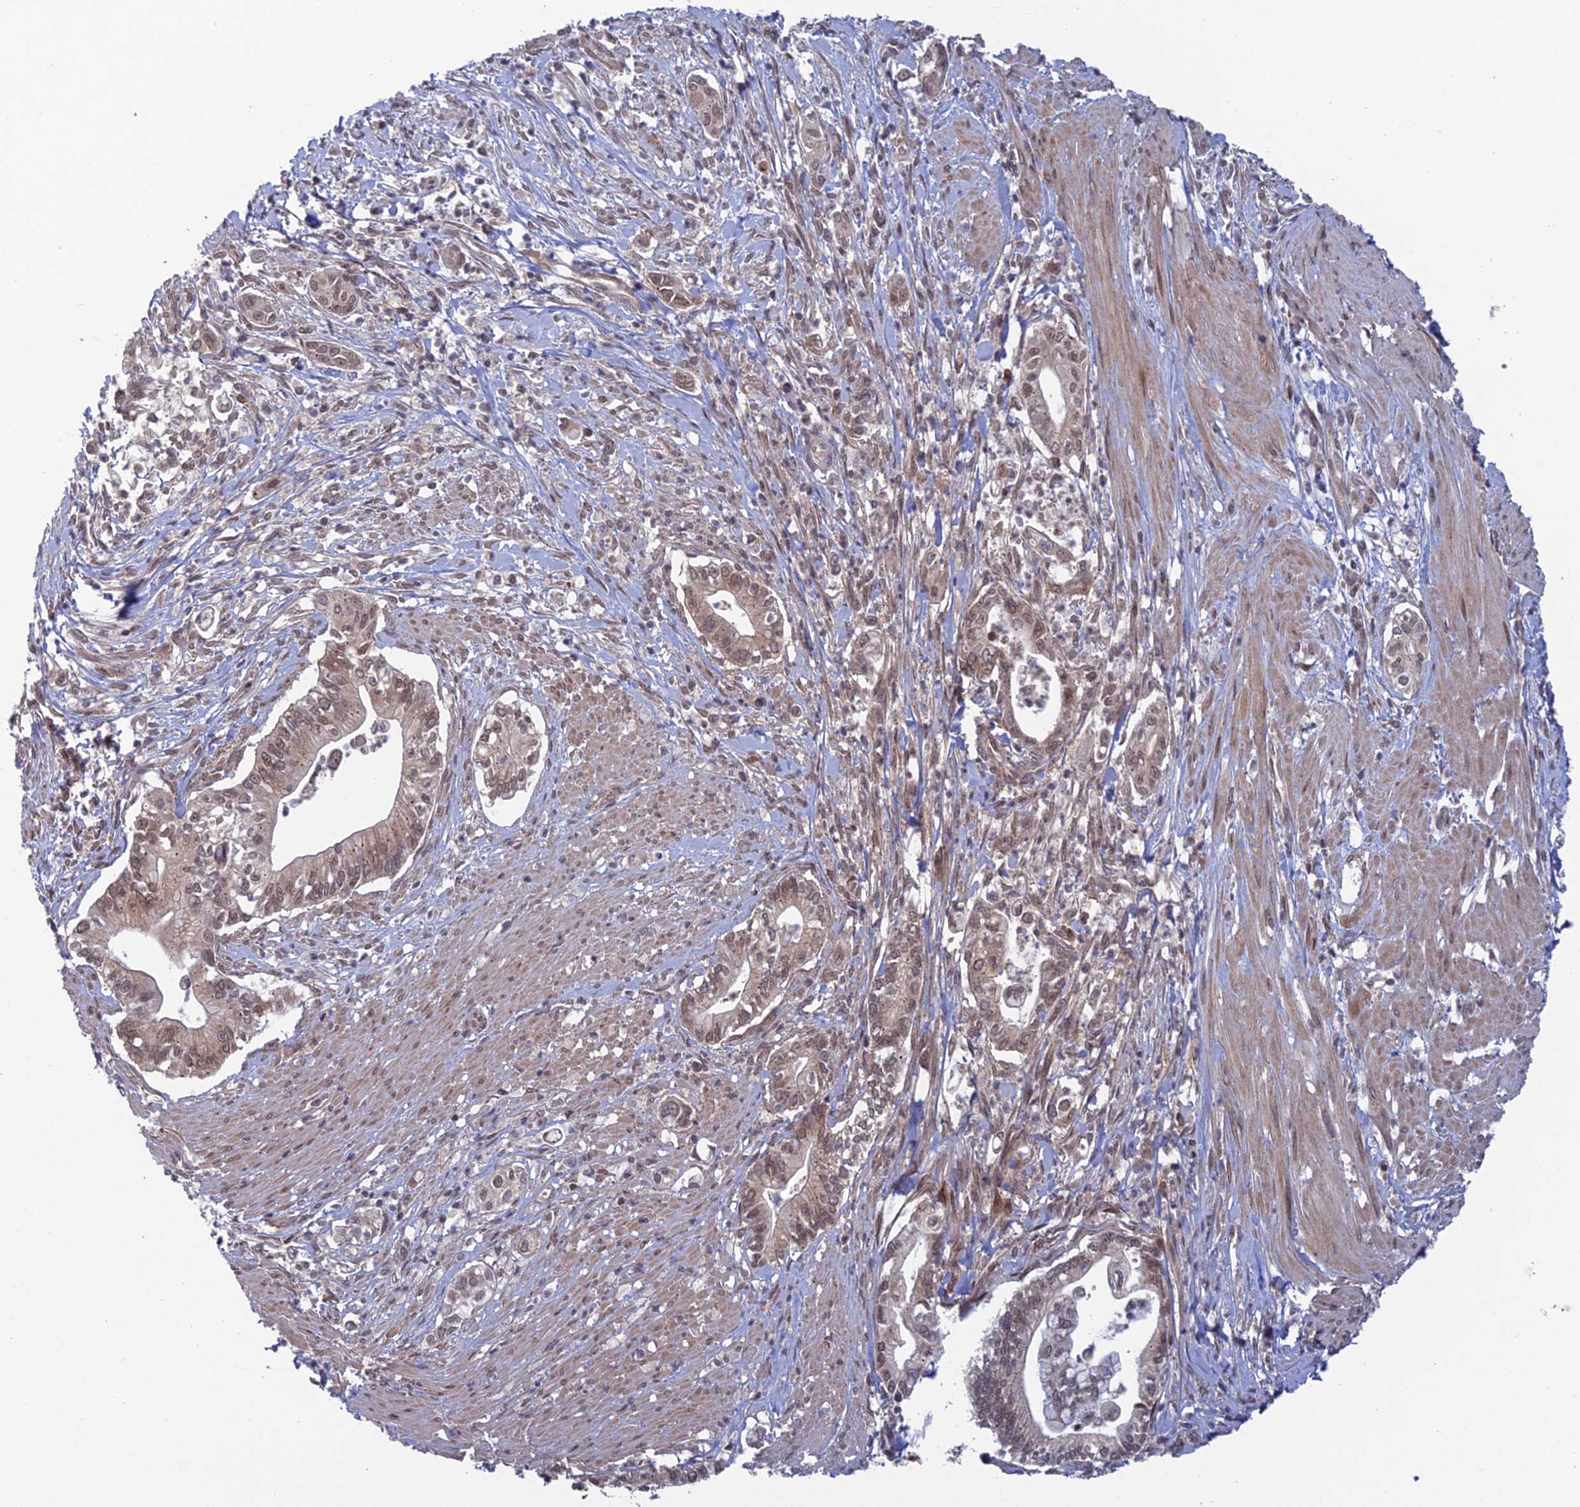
{"staining": {"intensity": "weak", "quantity": "25%-75%", "location": "cytoplasmic/membranous,nuclear"}, "tissue": "pancreatic cancer", "cell_type": "Tumor cells", "image_type": "cancer", "snomed": [{"axis": "morphology", "description": "Adenocarcinoma, NOS"}, {"axis": "topography", "description": "Pancreas"}], "caption": "The photomicrograph shows a brown stain indicating the presence of a protein in the cytoplasmic/membranous and nuclear of tumor cells in adenocarcinoma (pancreatic).", "gene": "SRA1", "patient": {"sex": "male", "age": 78}}